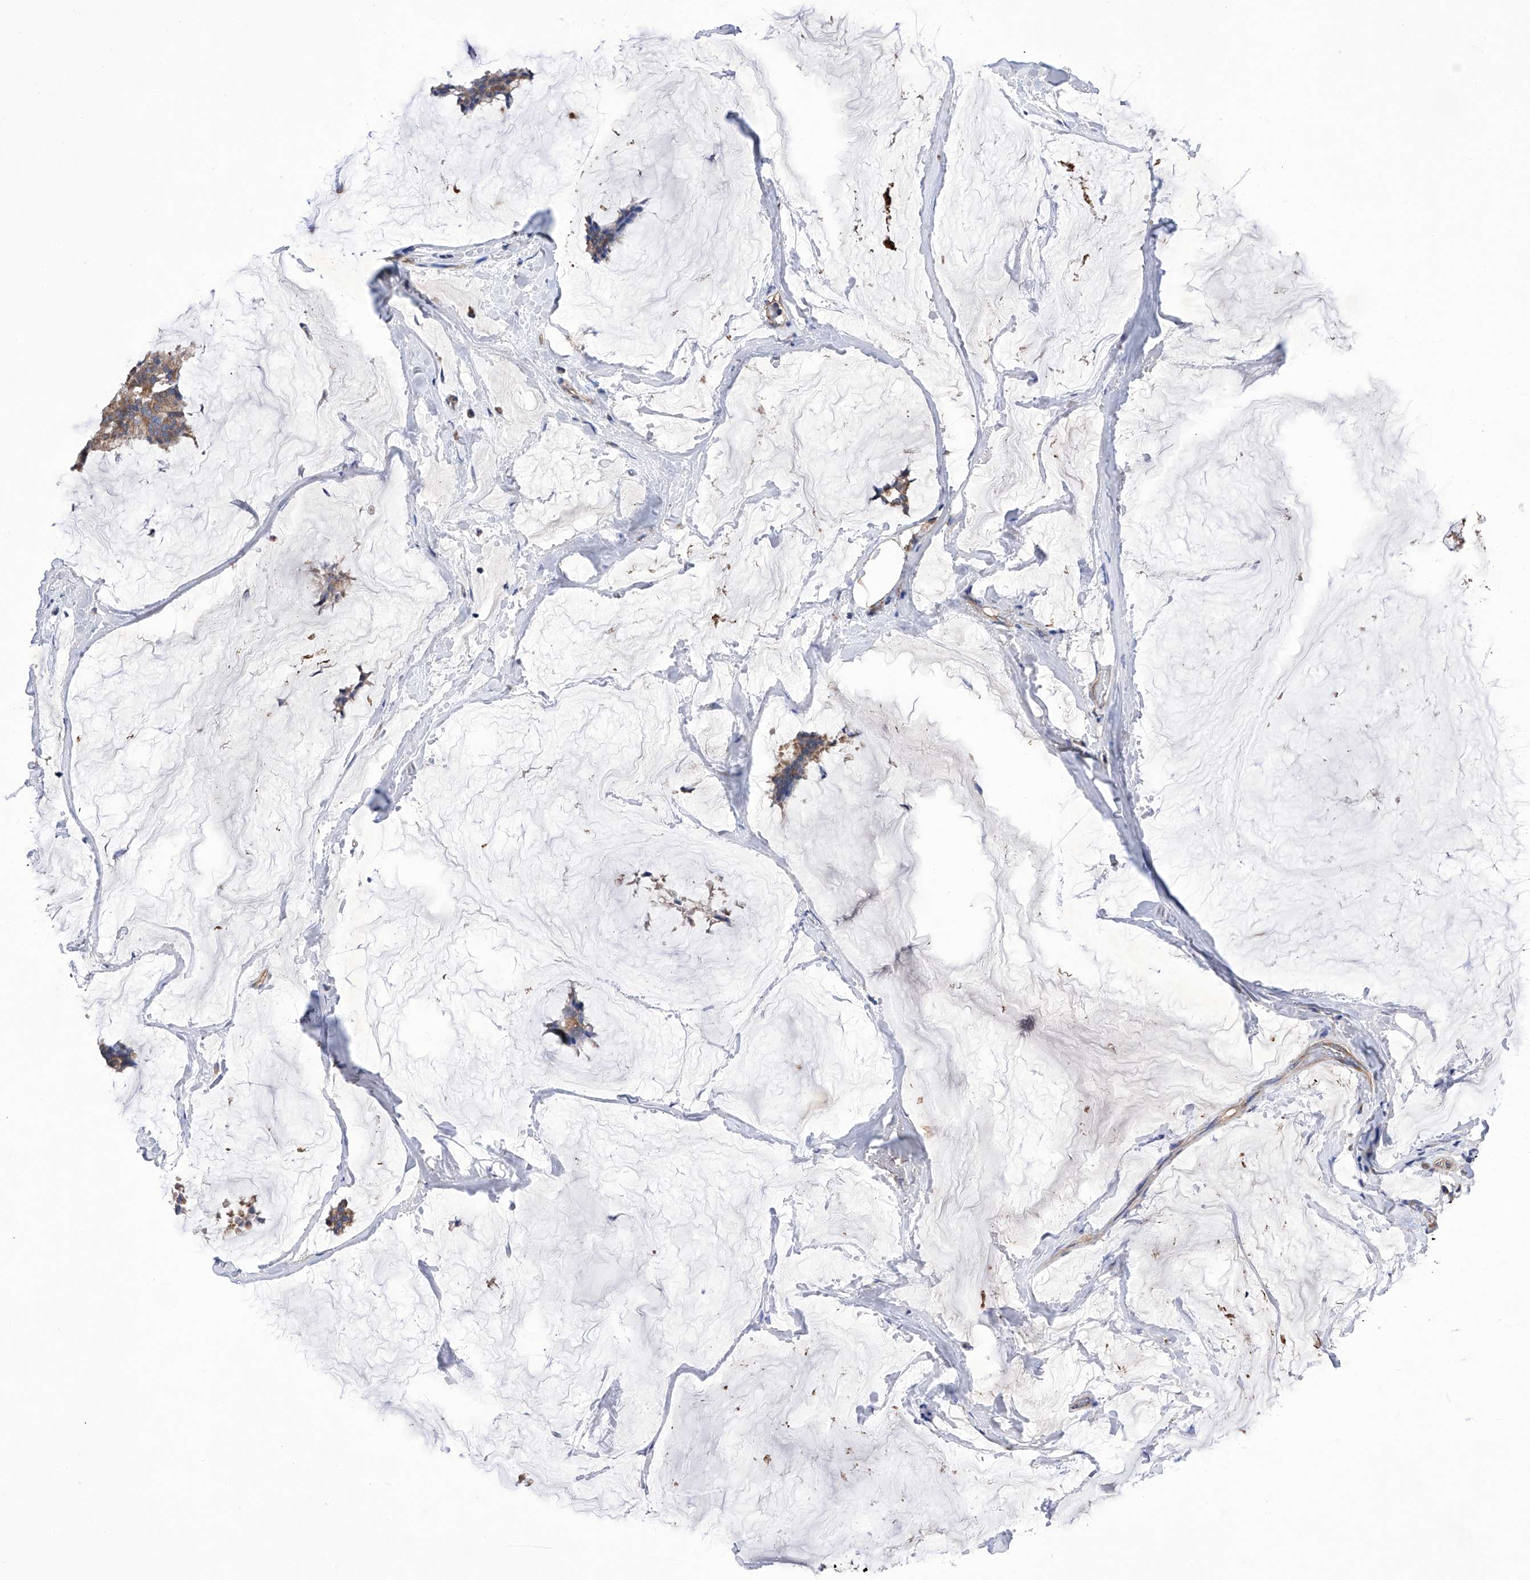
{"staining": {"intensity": "moderate", "quantity": "25%-75%", "location": "cytoplasmic/membranous"}, "tissue": "breast cancer", "cell_type": "Tumor cells", "image_type": "cancer", "snomed": [{"axis": "morphology", "description": "Duct carcinoma"}, {"axis": "topography", "description": "Breast"}], "caption": "A photomicrograph of human breast cancer (infiltrating ductal carcinoma) stained for a protein displays moderate cytoplasmic/membranous brown staining in tumor cells. (DAB IHC, brown staining for protein, blue staining for nuclei).", "gene": "EFCAB2", "patient": {"sex": "female", "age": 93}}